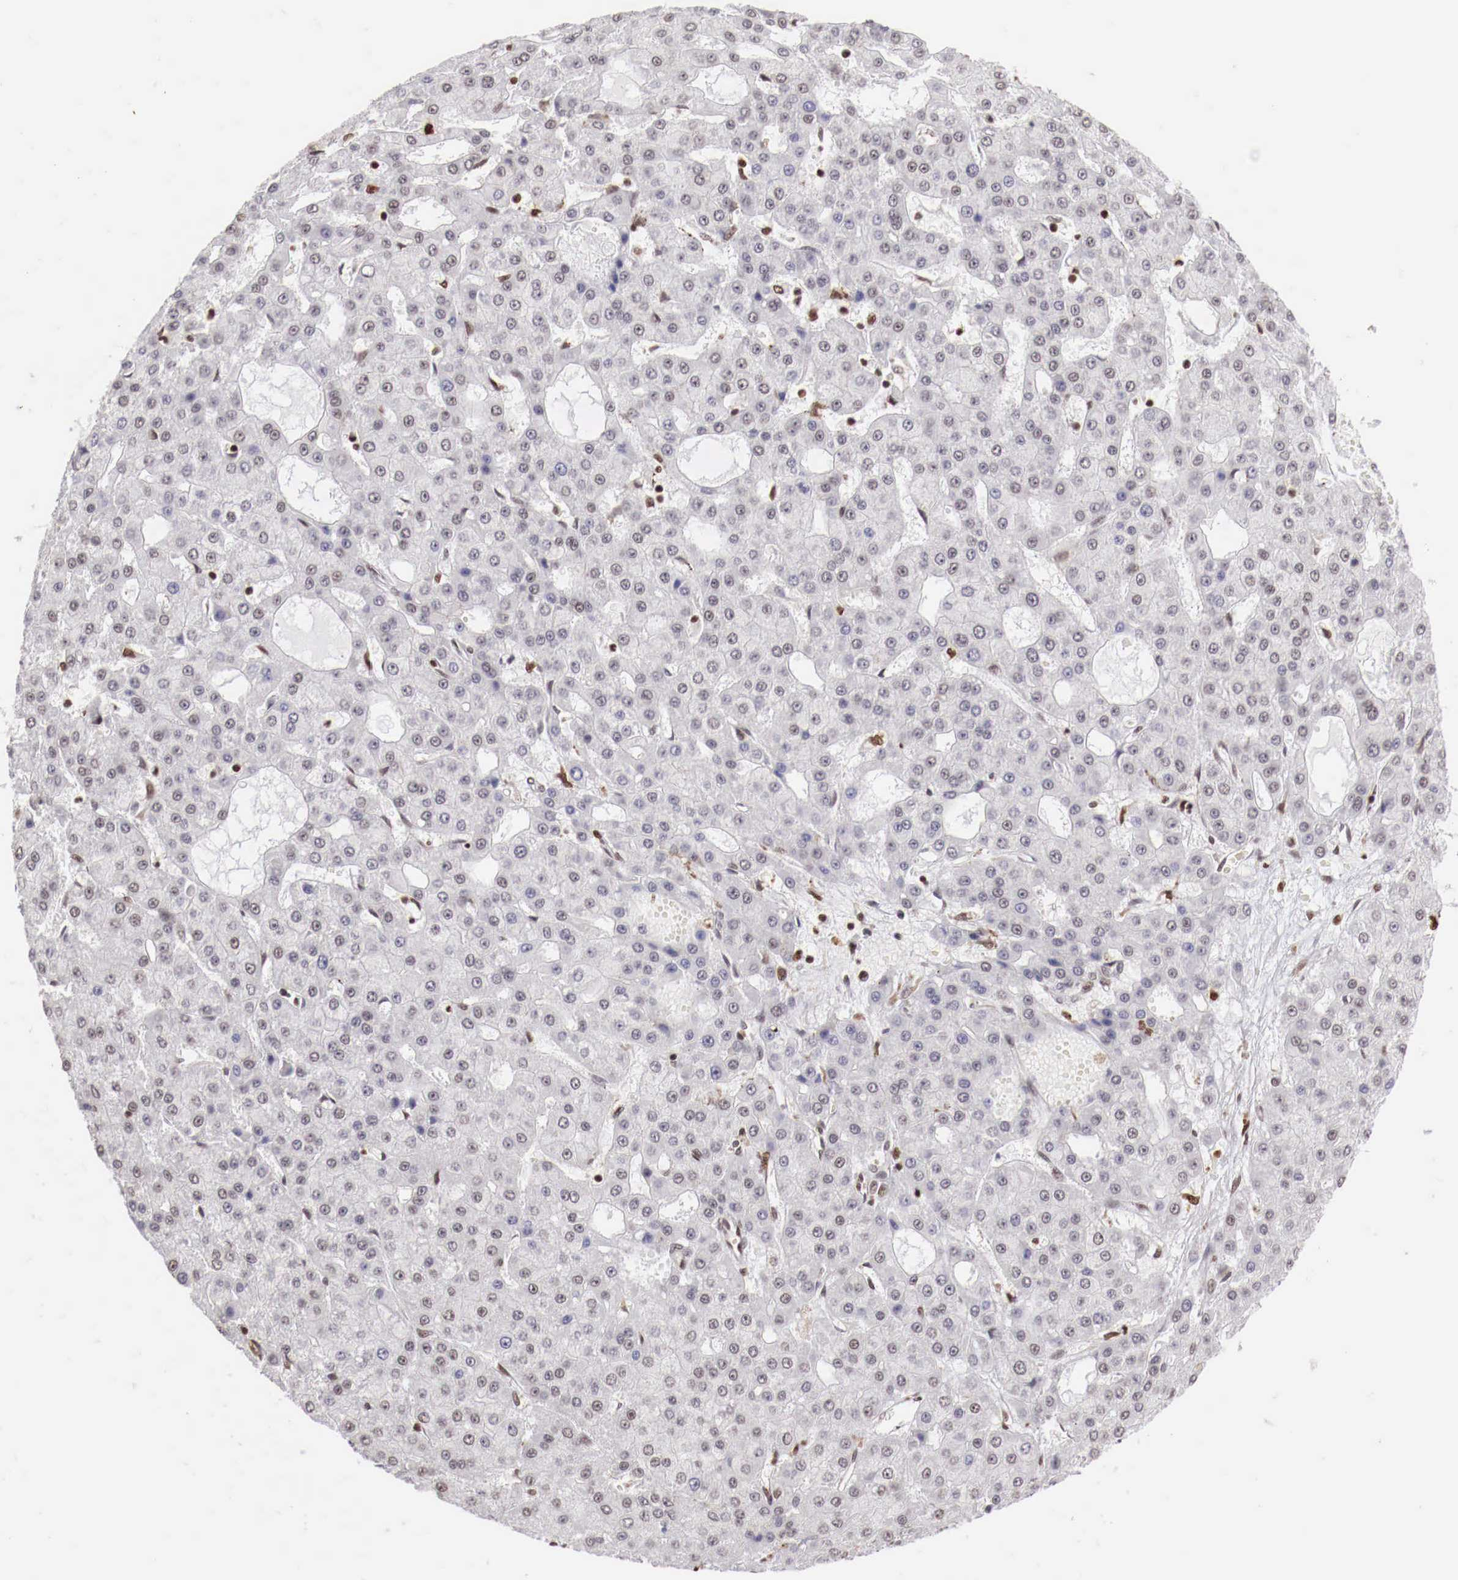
{"staining": {"intensity": "weak", "quantity": "<25%", "location": "nuclear"}, "tissue": "liver cancer", "cell_type": "Tumor cells", "image_type": "cancer", "snomed": [{"axis": "morphology", "description": "Carcinoma, Hepatocellular, NOS"}, {"axis": "topography", "description": "Liver"}], "caption": "This is a image of IHC staining of liver hepatocellular carcinoma, which shows no expression in tumor cells.", "gene": "MAX", "patient": {"sex": "male", "age": 47}}